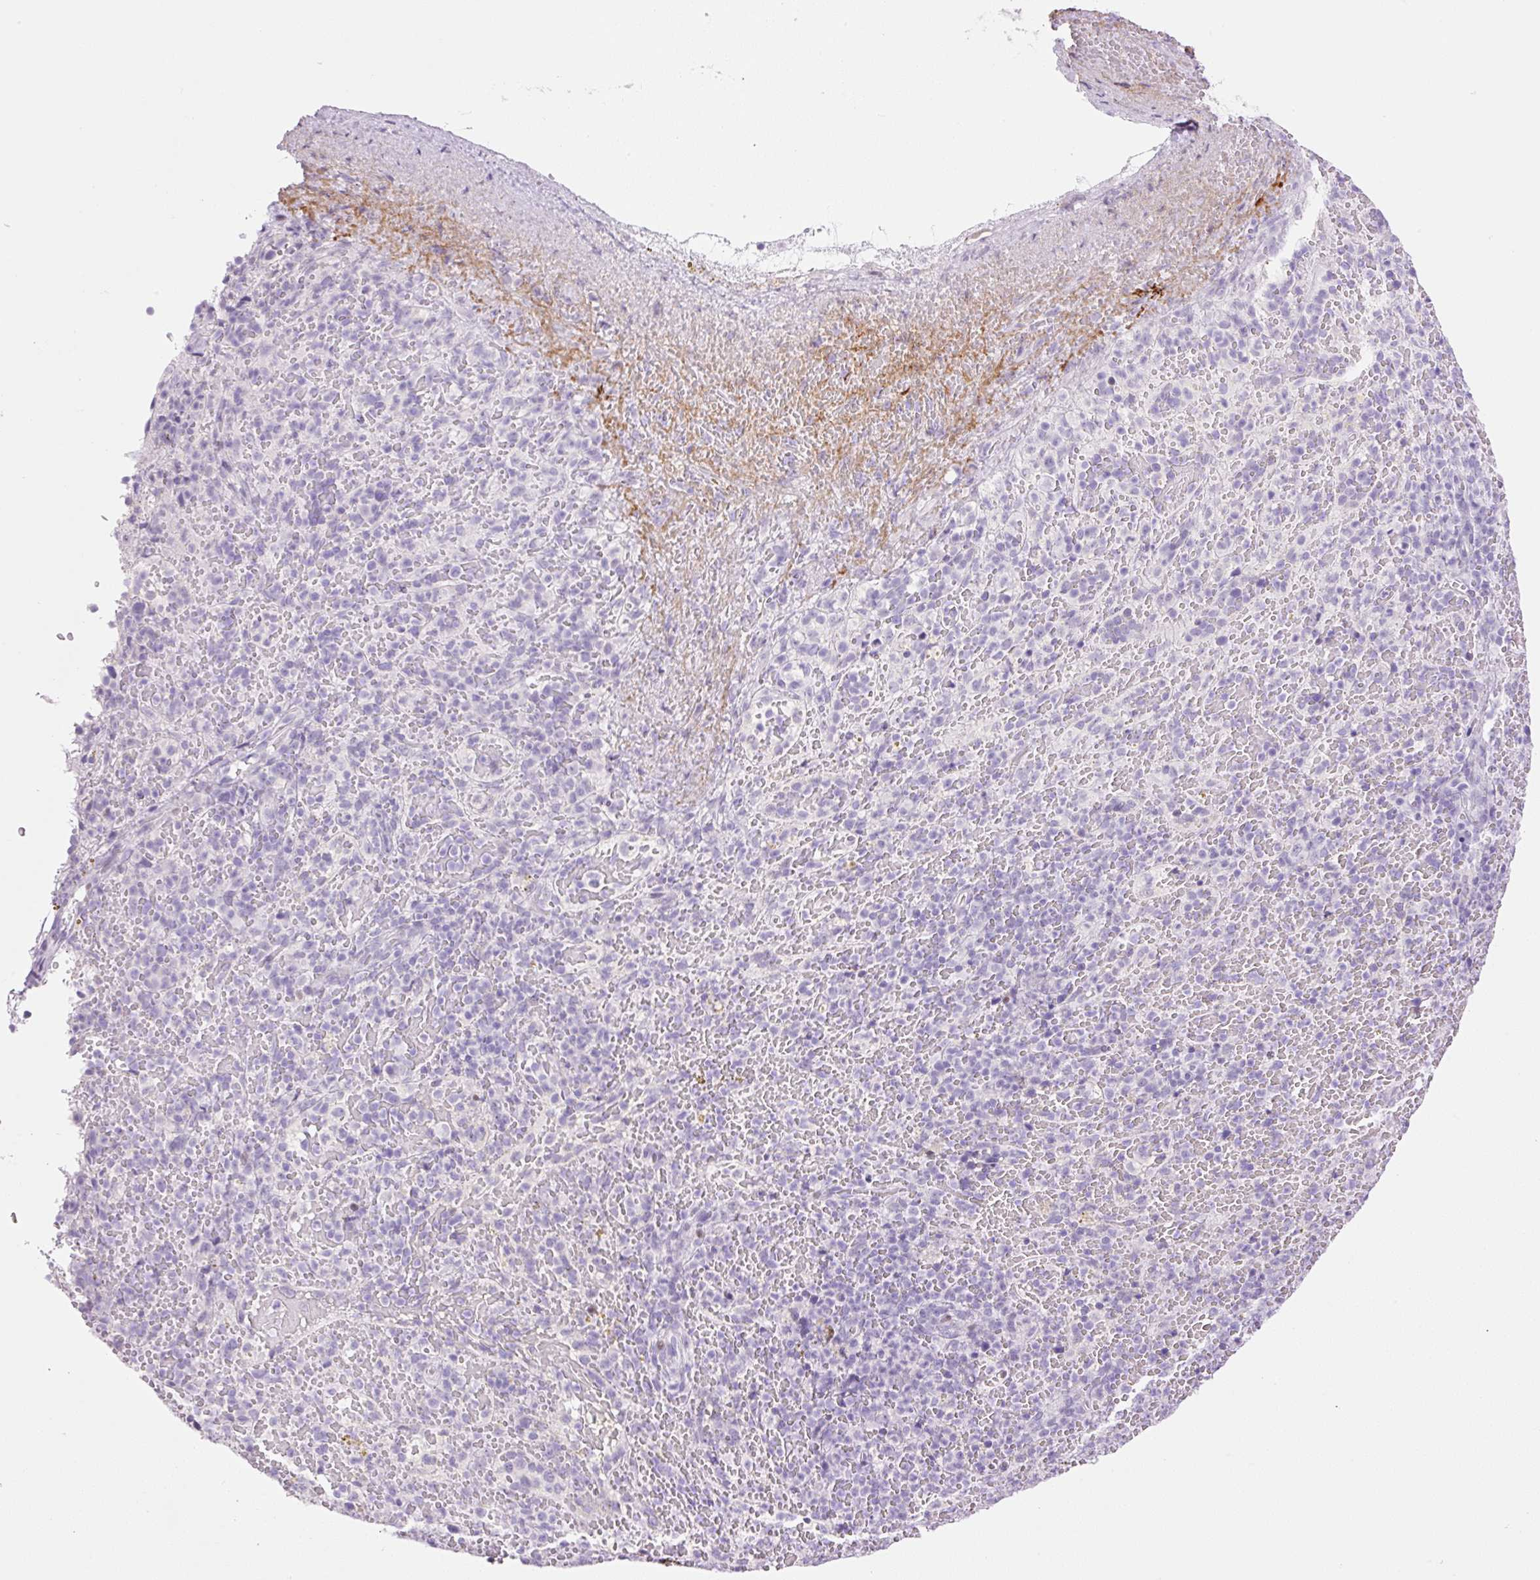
{"staining": {"intensity": "negative", "quantity": "none", "location": "none"}, "tissue": "spleen", "cell_type": "Cells in red pulp", "image_type": "normal", "snomed": [{"axis": "morphology", "description": "Normal tissue, NOS"}, {"axis": "topography", "description": "Spleen"}], "caption": "IHC of benign spleen displays no positivity in cells in red pulp.", "gene": "SP140L", "patient": {"sex": "female", "age": 50}}